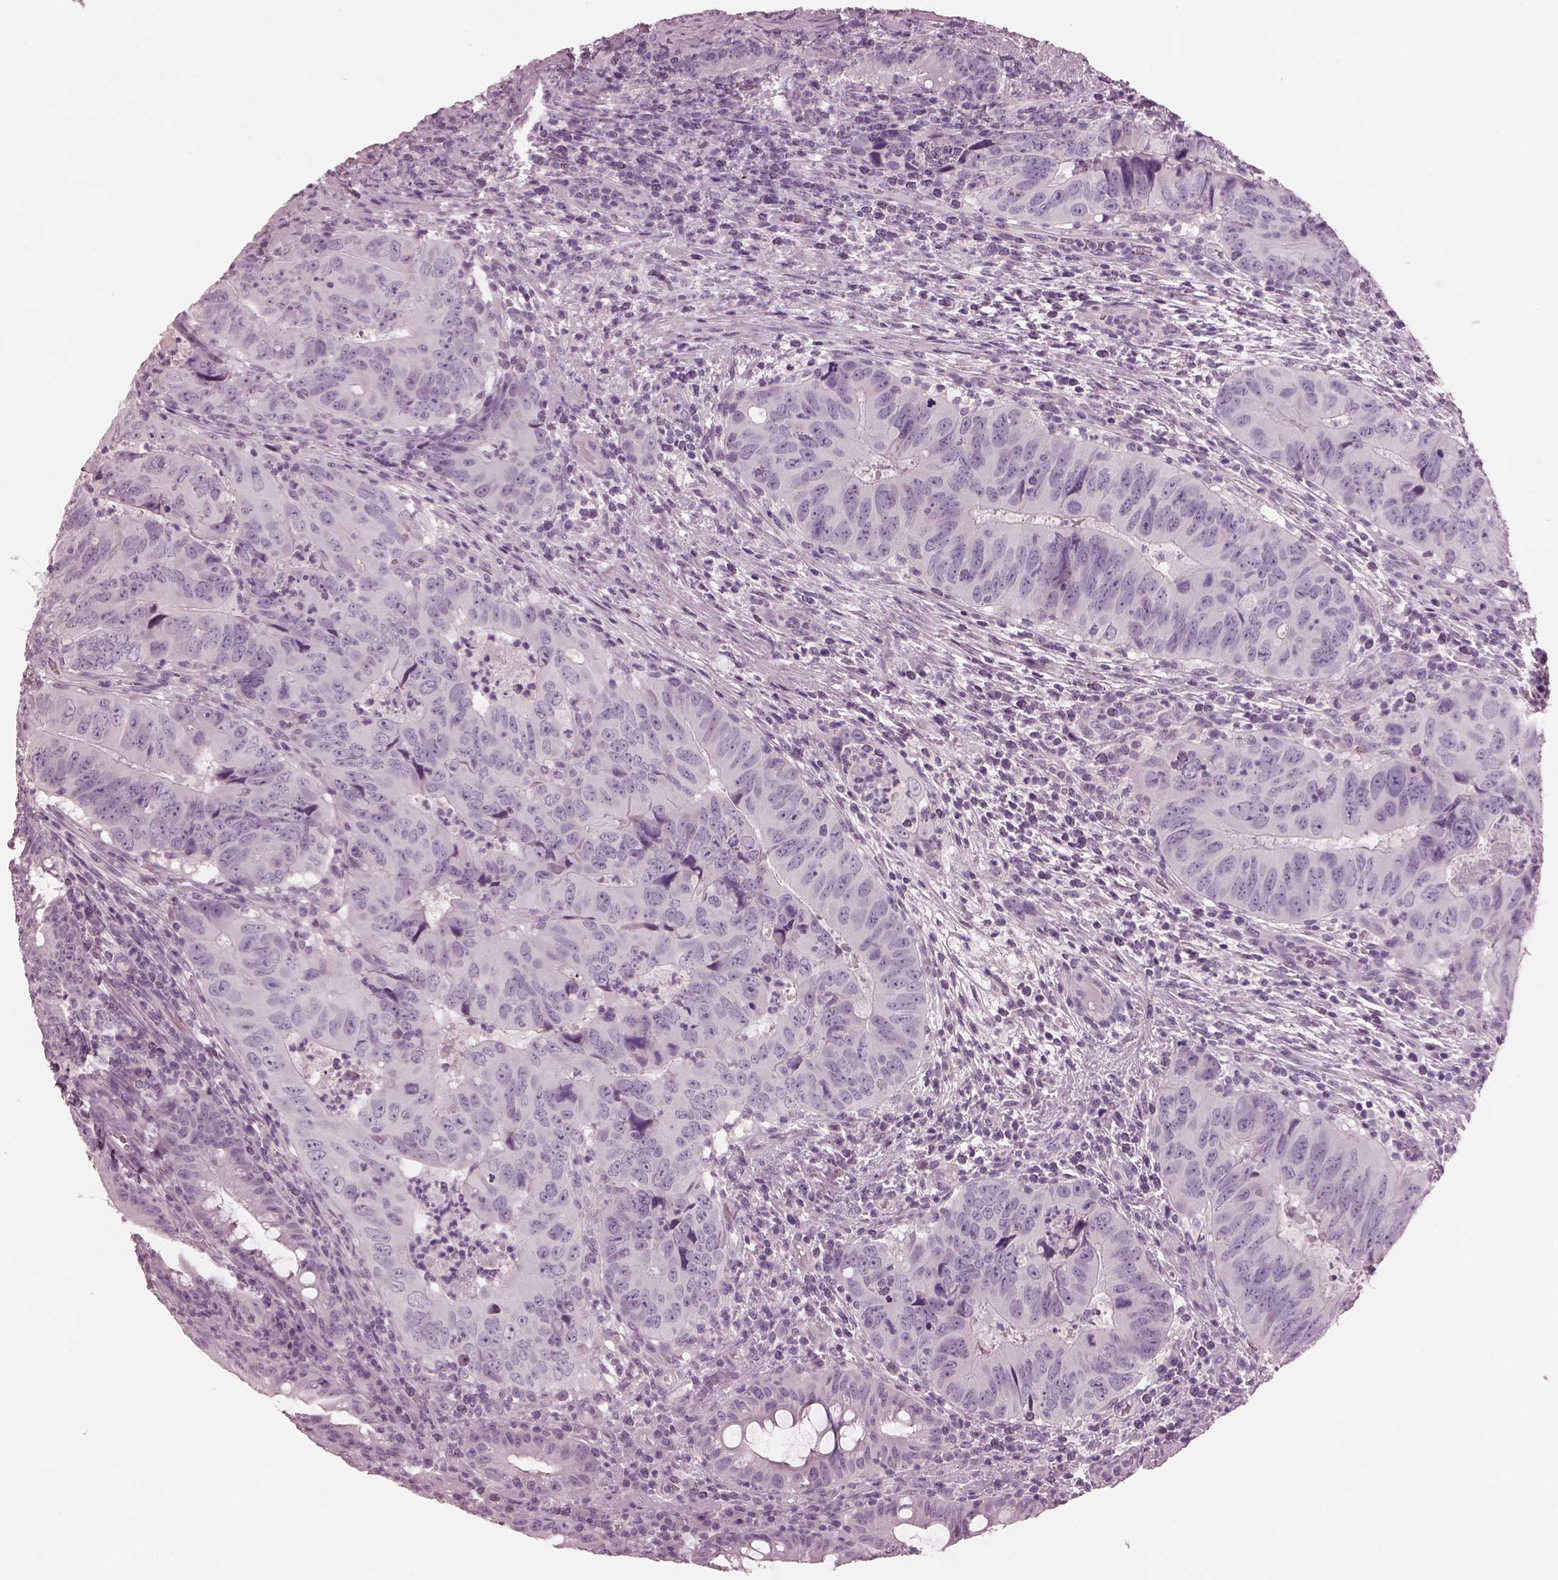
{"staining": {"intensity": "negative", "quantity": "none", "location": "none"}, "tissue": "colorectal cancer", "cell_type": "Tumor cells", "image_type": "cancer", "snomed": [{"axis": "morphology", "description": "Adenocarcinoma, NOS"}, {"axis": "topography", "description": "Colon"}], "caption": "A high-resolution photomicrograph shows IHC staining of adenocarcinoma (colorectal), which shows no significant positivity in tumor cells.", "gene": "PACRG", "patient": {"sex": "male", "age": 79}}